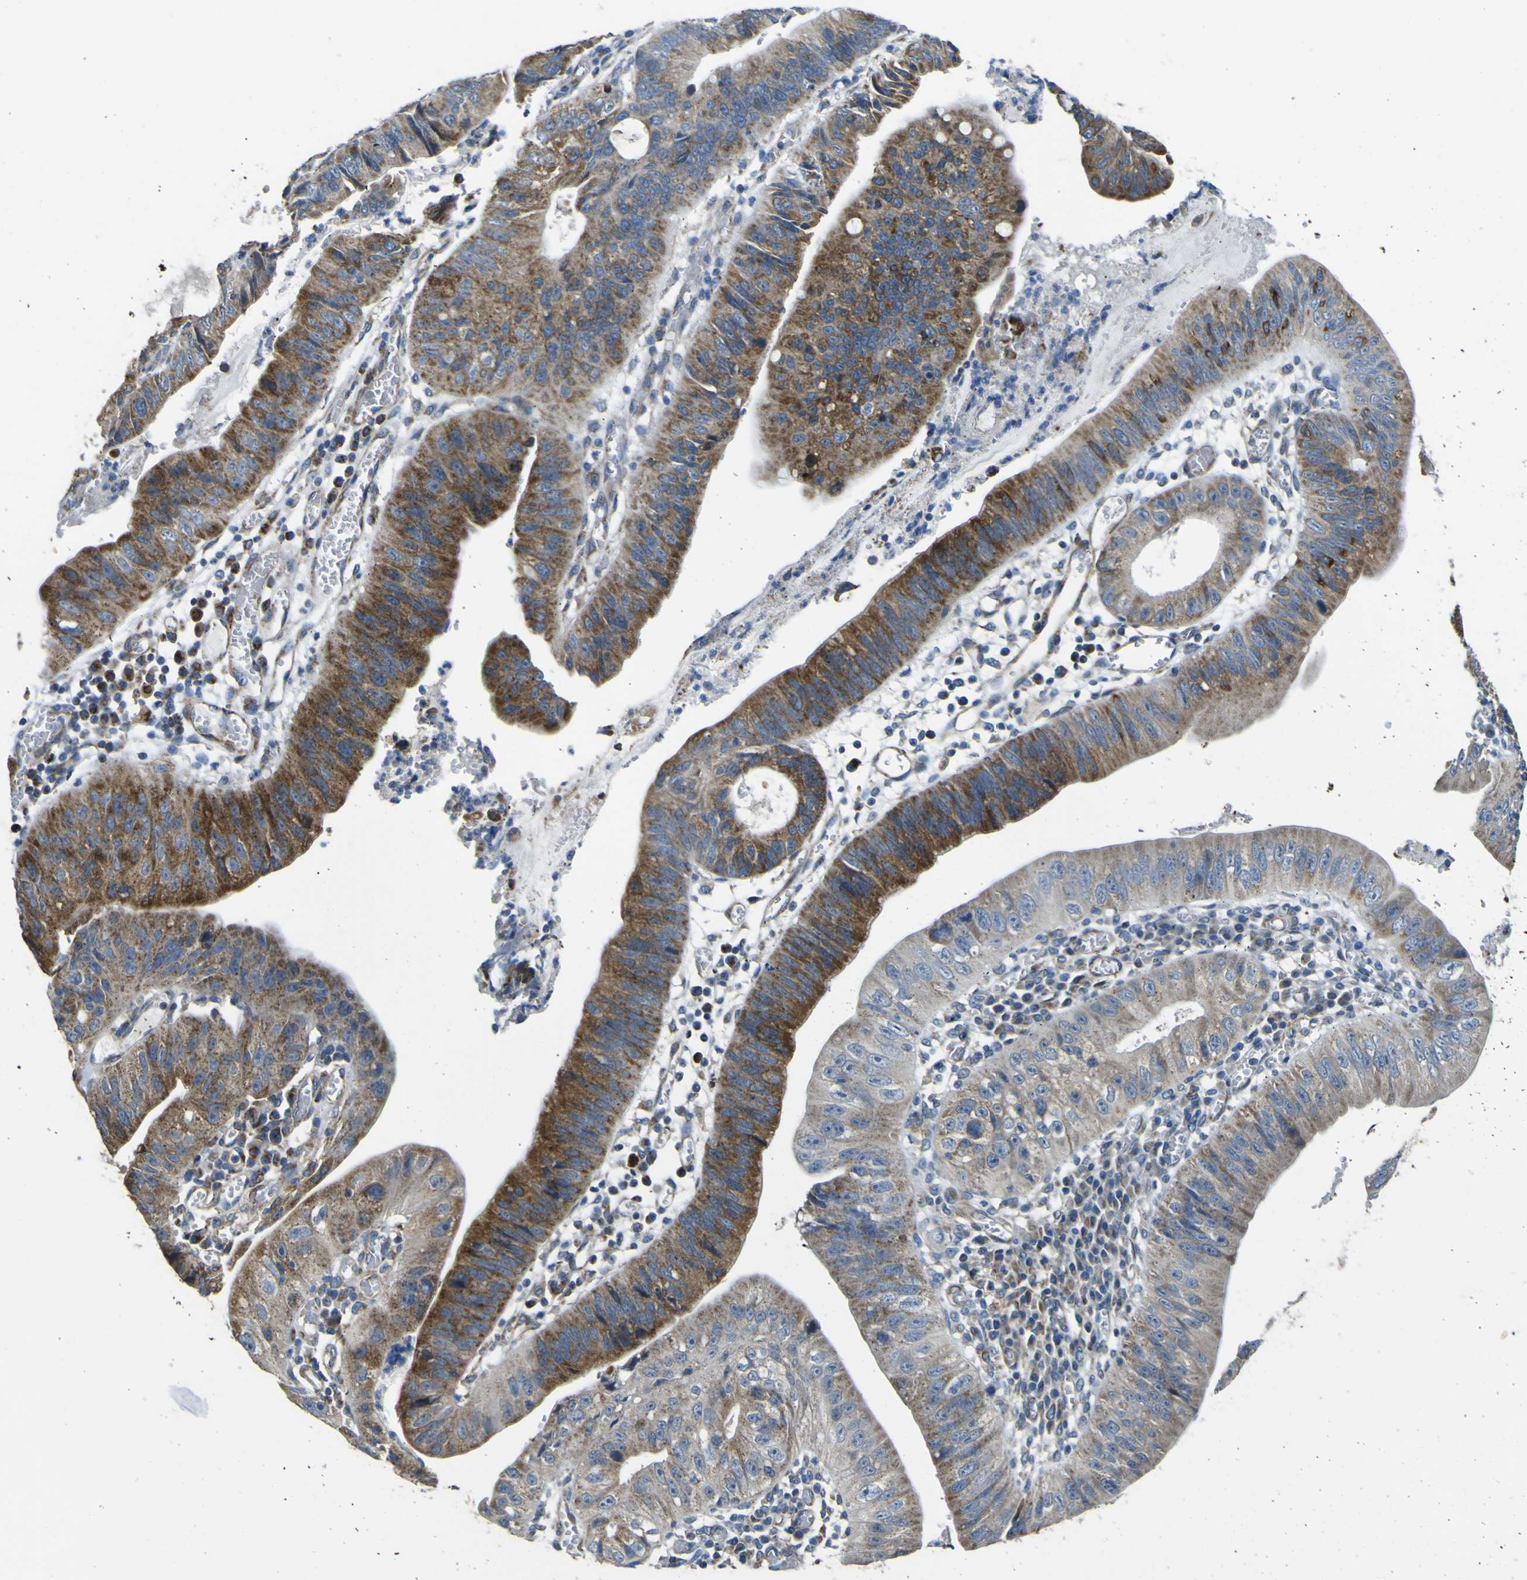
{"staining": {"intensity": "moderate", "quantity": "25%-75%", "location": "cytoplasmic/membranous"}, "tissue": "stomach cancer", "cell_type": "Tumor cells", "image_type": "cancer", "snomed": [{"axis": "morphology", "description": "Adenocarcinoma, NOS"}, {"axis": "topography", "description": "Stomach"}], "caption": "Adenocarcinoma (stomach) stained with a brown dye displays moderate cytoplasmic/membranous positive expression in about 25%-75% of tumor cells.", "gene": "ALDH18A1", "patient": {"sex": "male", "age": 59}}